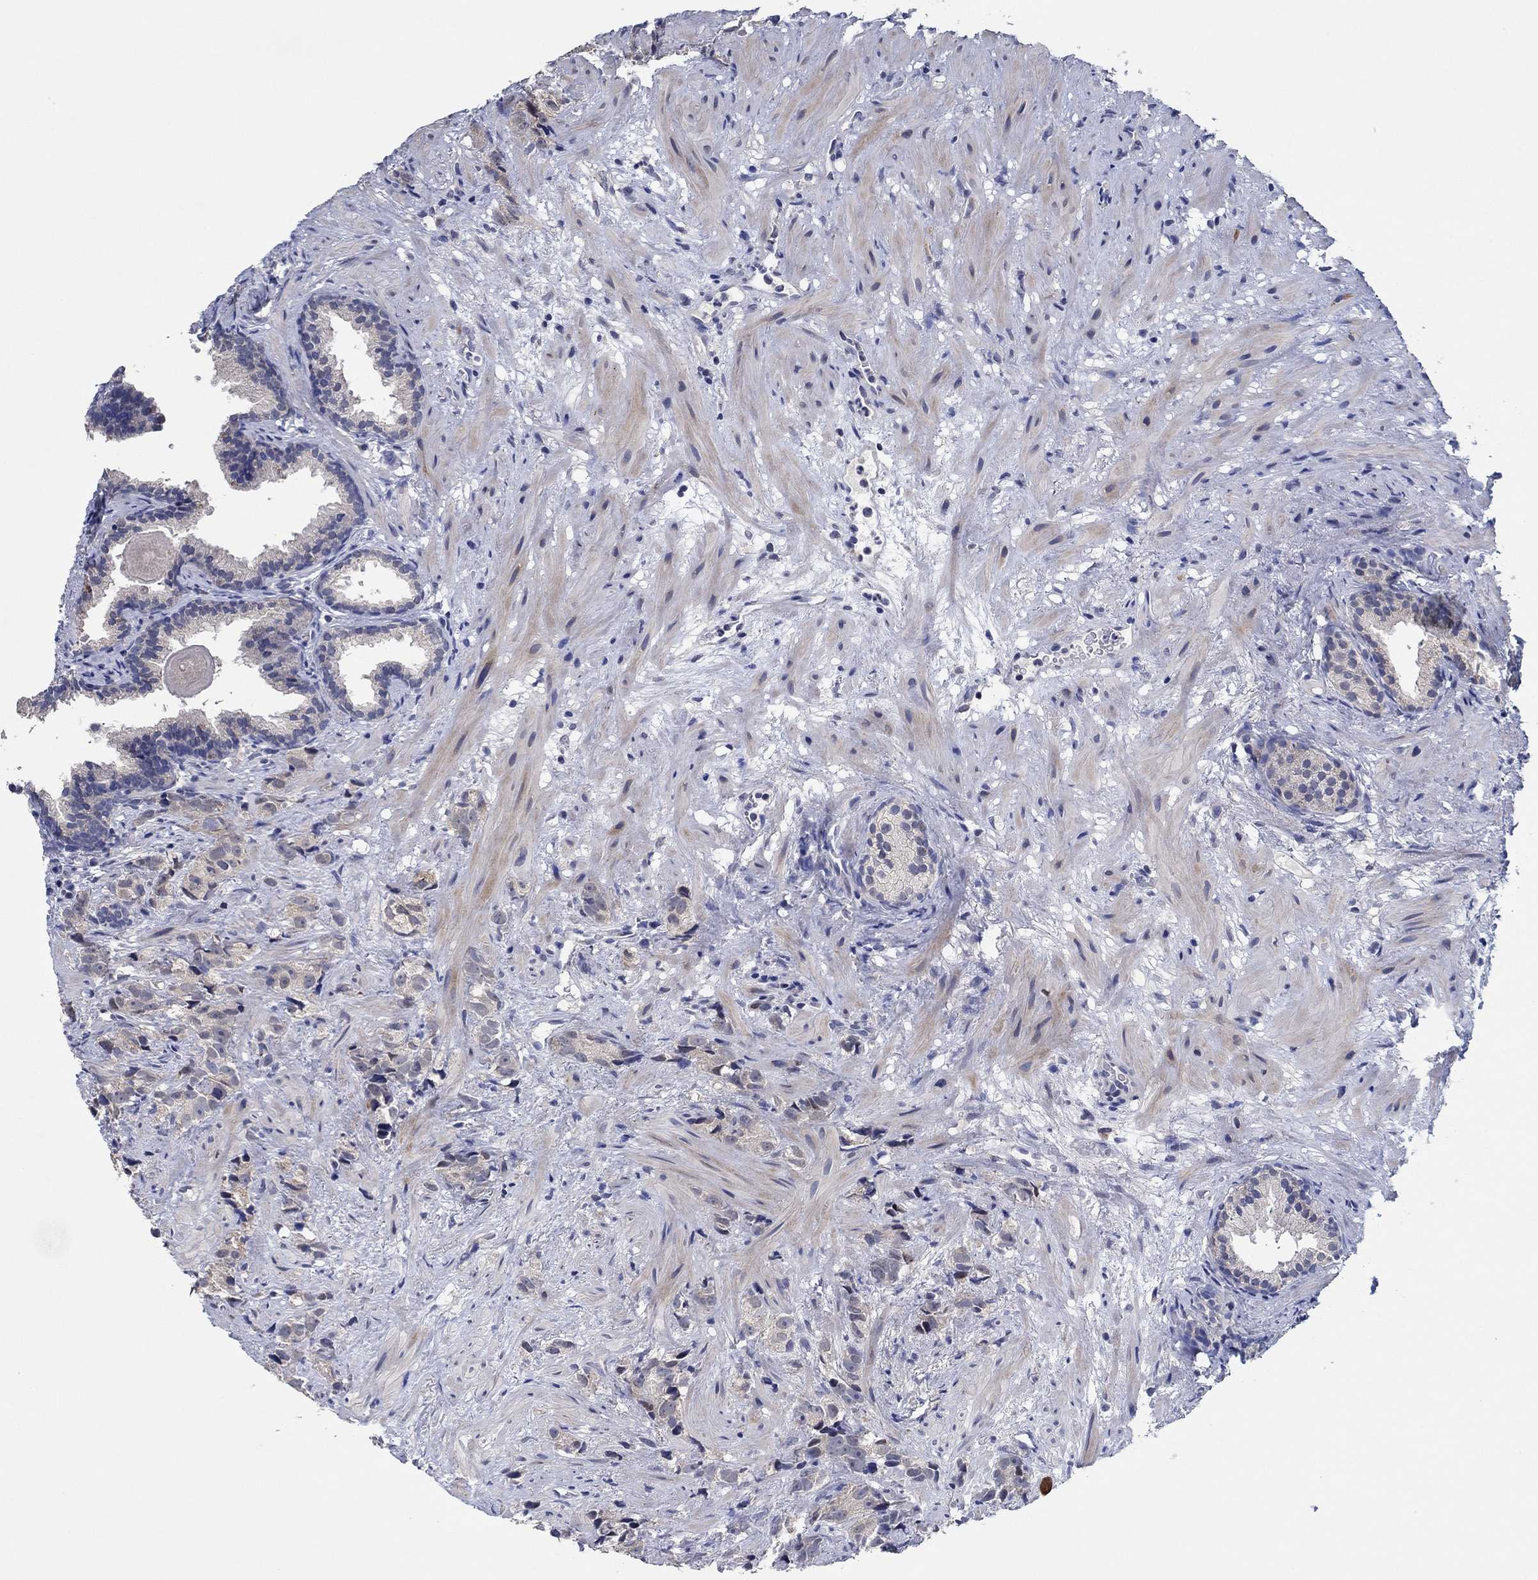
{"staining": {"intensity": "negative", "quantity": "none", "location": "none"}, "tissue": "prostate cancer", "cell_type": "Tumor cells", "image_type": "cancer", "snomed": [{"axis": "morphology", "description": "Adenocarcinoma, High grade"}, {"axis": "topography", "description": "Prostate"}], "caption": "Tumor cells show no significant protein expression in prostate high-grade adenocarcinoma. (Brightfield microscopy of DAB (3,3'-diaminobenzidine) immunohistochemistry at high magnification).", "gene": "PRRT3", "patient": {"sex": "male", "age": 90}}